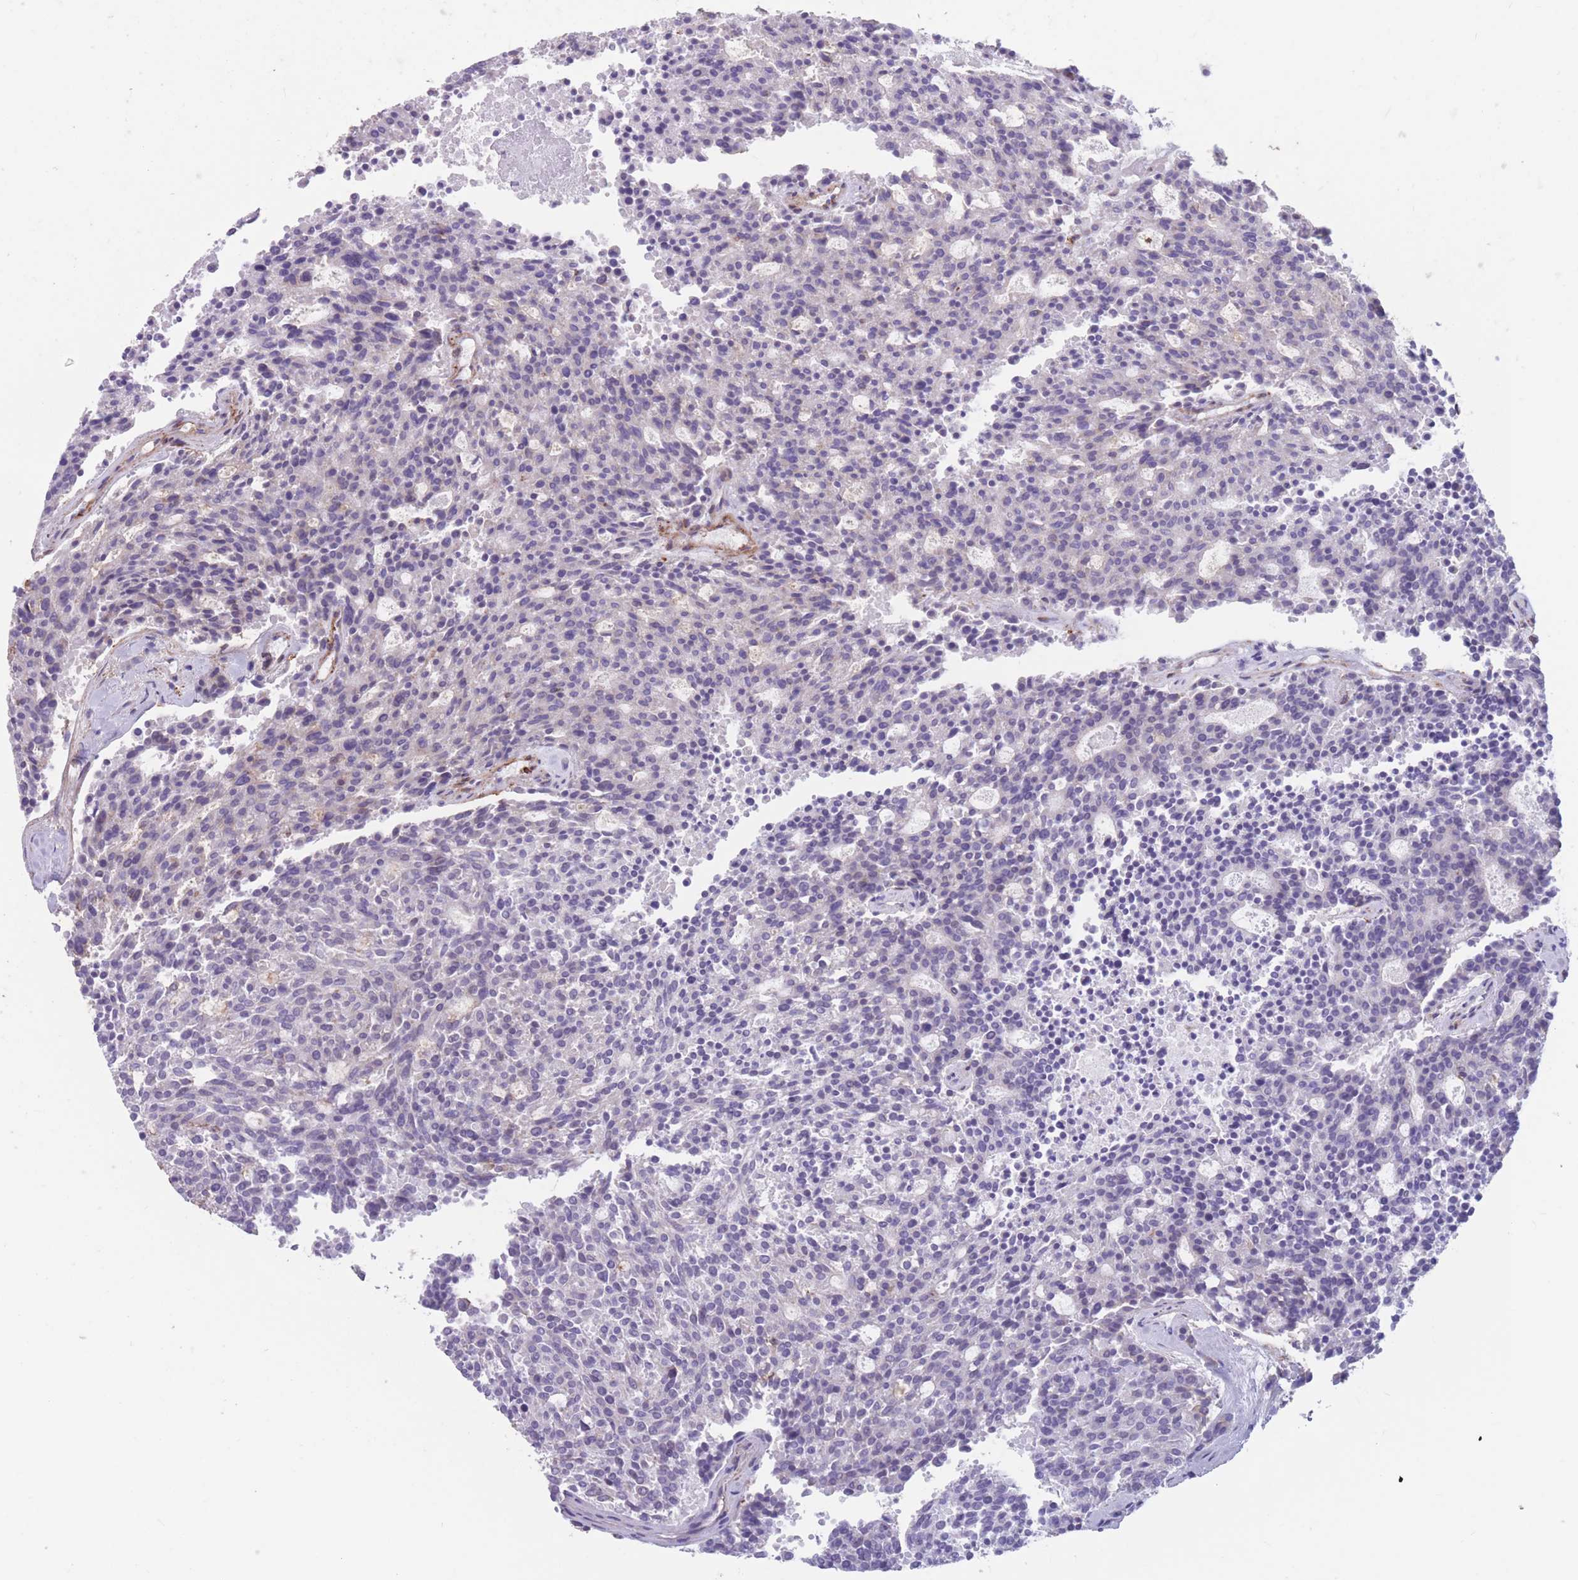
{"staining": {"intensity": "negative", "quantity": "none", "location": "none"}, "tissue": "carcinoid", "cell_type": "Tumor cells", "image_type": "cancer", "snomed": [{"axis": "morphology", "description": "Carcinoid, malignant, NOS"}, {"axis": "topography", "description": "Pancreas"}], "caption": "A high-resolution micrograph shows immunohistochemistry staining of malignant carcinoid, which reveals no significant staining in tumor cells.", "gene": "DPYD", "patient": {"sex": "female", "age": 54}}